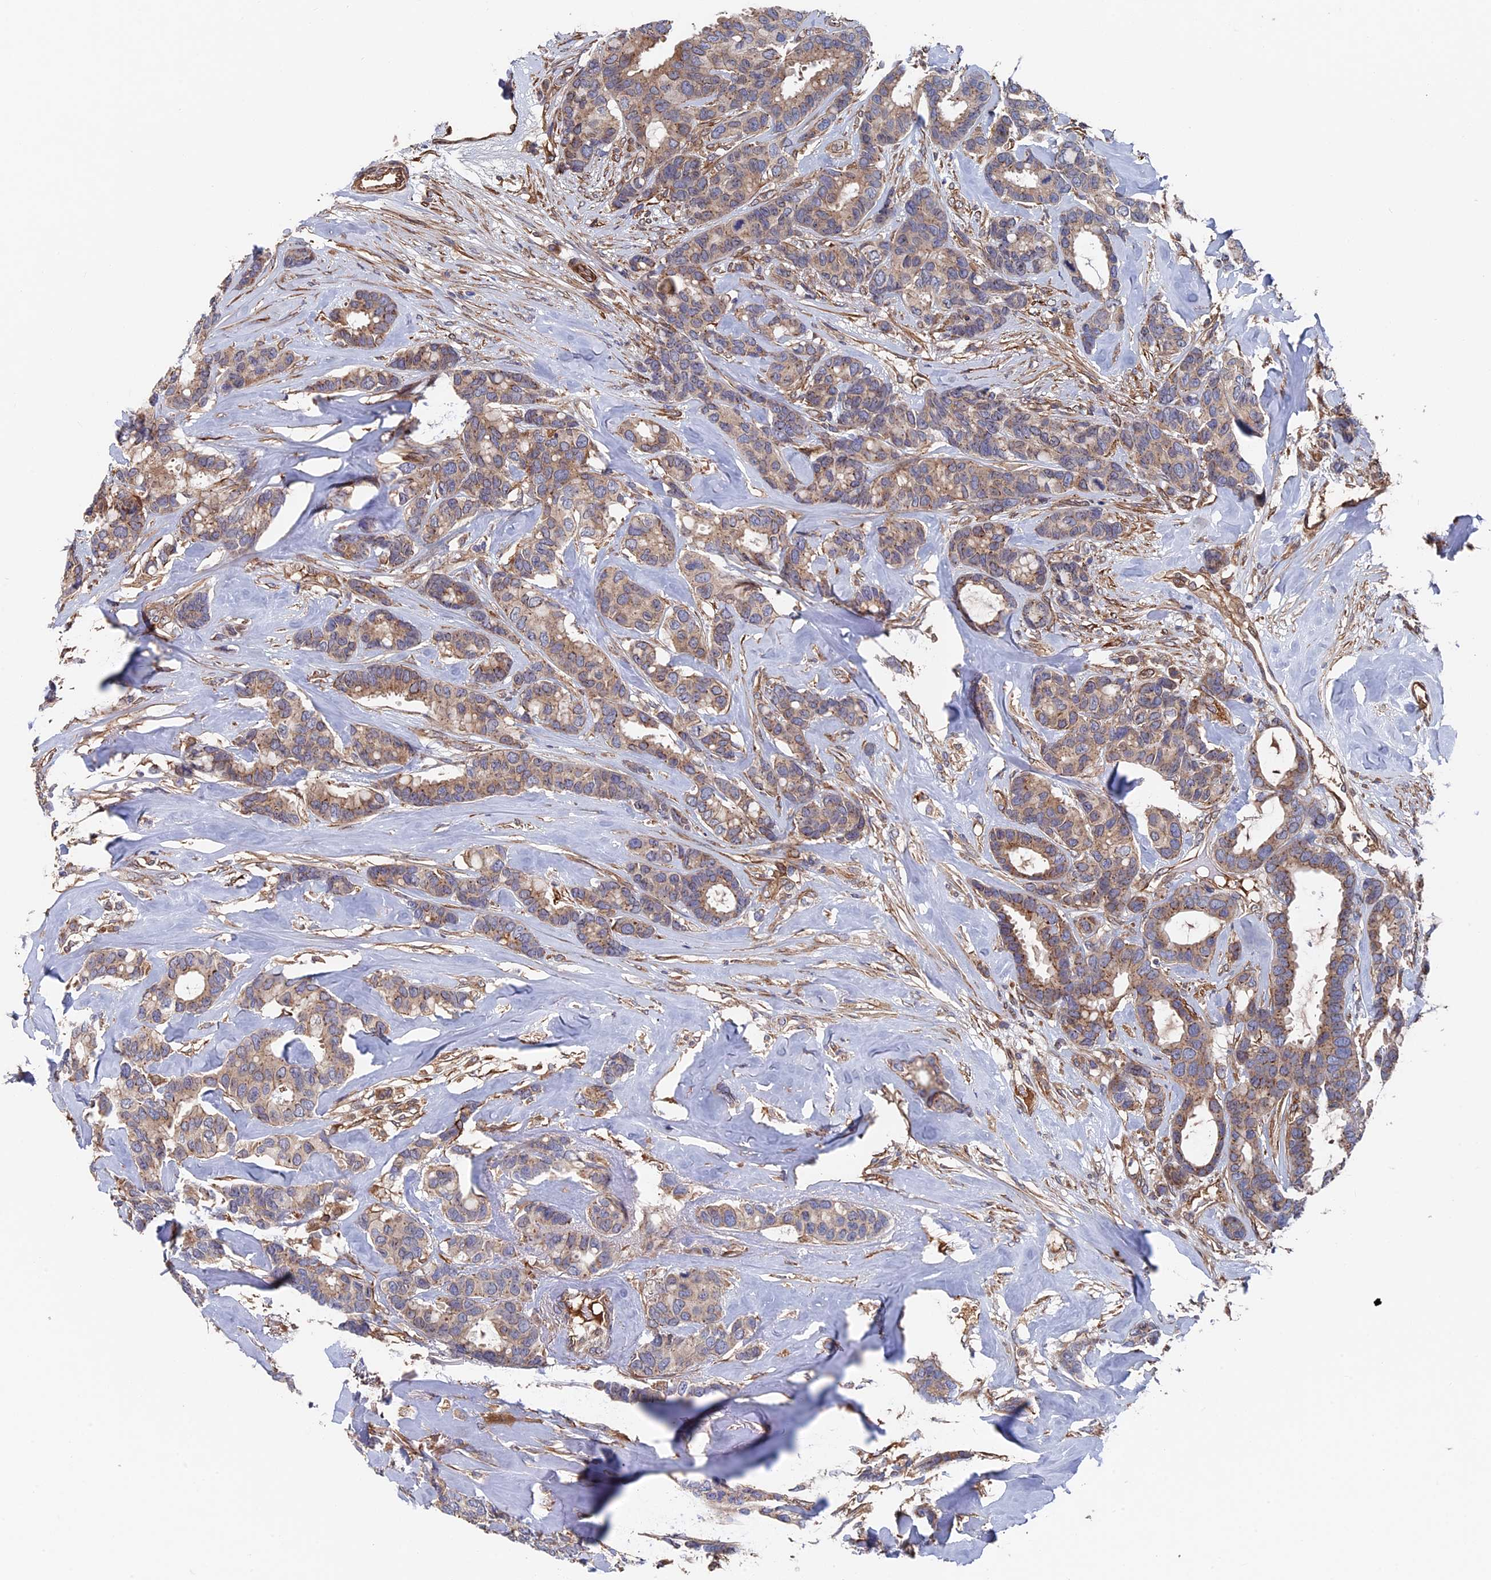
{"staining": {"intensity": "weak", "quantity": "25%-75%", "location": "cytoplasmic/membranous"}, "tissue": "breast cancer", "cell_type": "Tumor cells", "image_type": "cancer", "snomed": [{"axis": "morphology", "description": "Duct carcinoma"}, {"axis": "topography", "description": "Breast"}], "caption": "Human breast invasive ductal carcinoma stained with a brown dye shows weak cytoplasmic/membranous positive positivity in about 25%-75% of tumor cells.", "gene": "RPUSD1", "patient": {"sex": "female", "age": 87}}